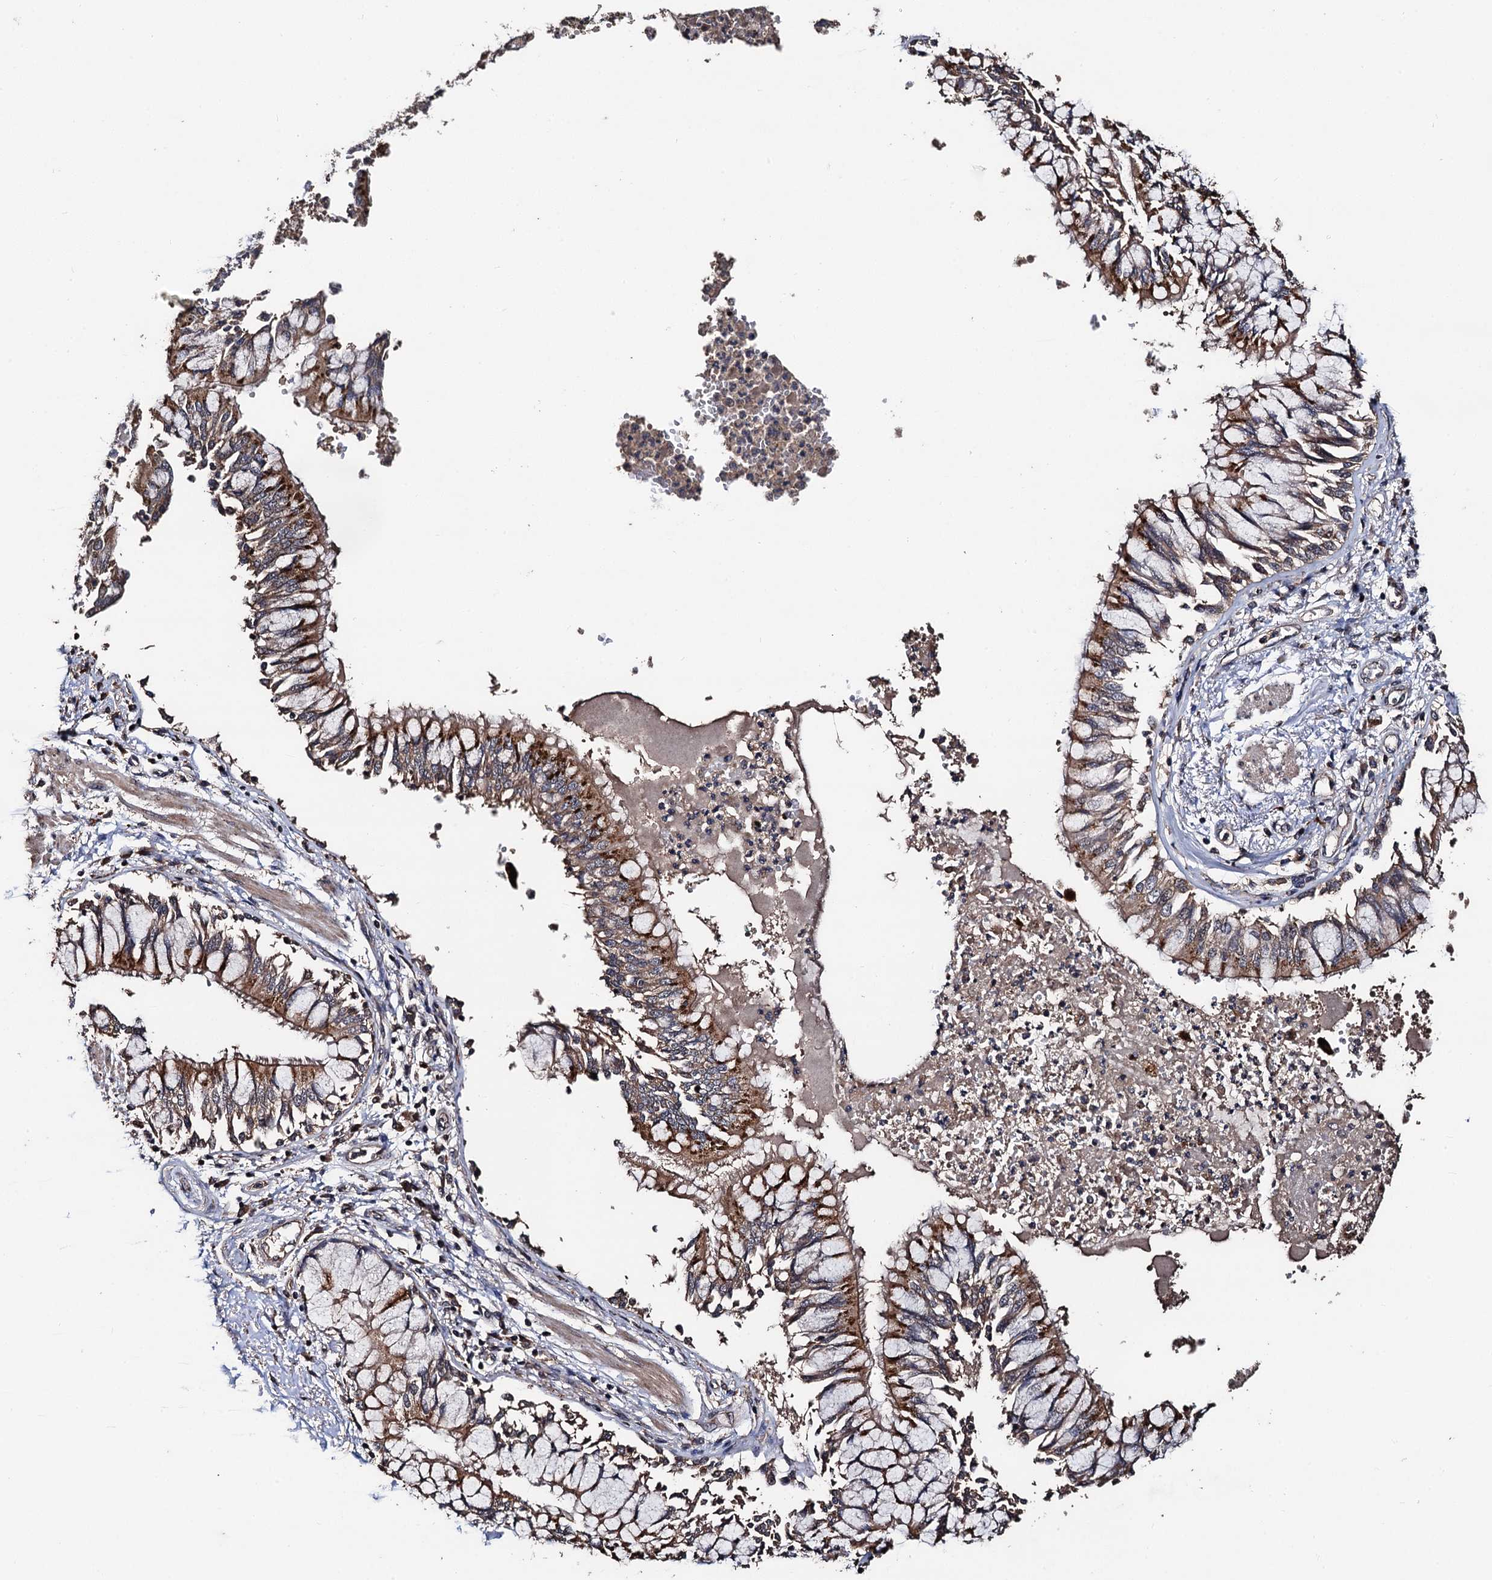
{"staining": {"intensity": "moderate", "quantity": ">75%", "location": "cytoplasmic/membranous"}, "tissue": "bronchus", "cell_type": "Respiratory epithelial cells", "image_type": "normal", "snomed": [{"axis": "morphology", "description": "Normal tissue, NOS"}, {"axis": "topography", "description": "Cartilage tissue"}, {"axis": "topography", "description": "Bronchus"}, {"axis": "topography", "description": "Lung"}], "caption": "Bronchus stained with a brown dye reveals moderate cytoplasmic/membranous positive staining in about >75% of respiratory epithelial cells.", "gene": "PPTC7", "patient": {"sex": "female", "age": 49}}